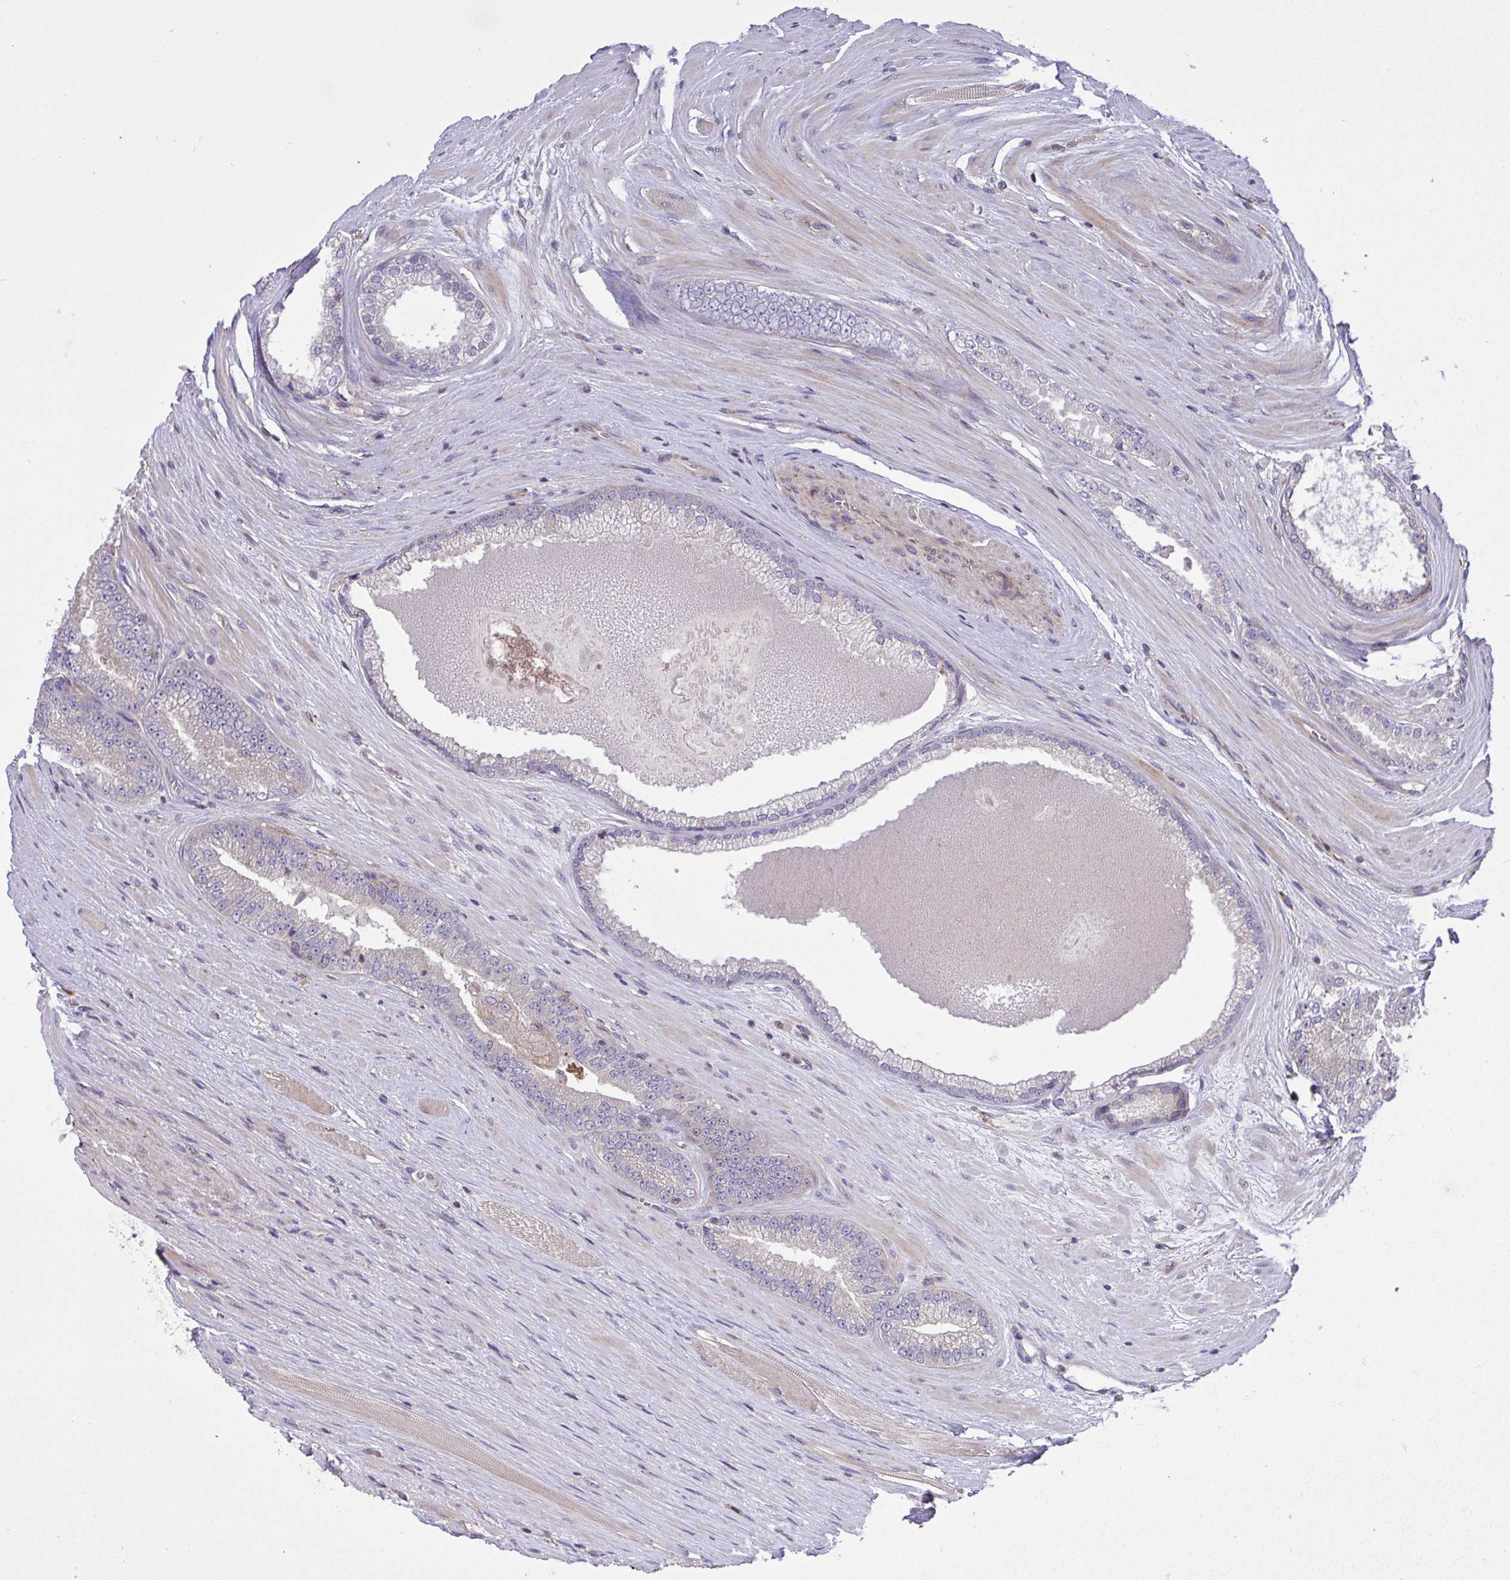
{"staining": {"intensity": "negative", "quantity": "none", "location": "none"}, "tissue": "prostate cancer", "cell_type": "Tumor cells", "image_type": "cancer", "snomed": [{"axis": "morphology", "description": "Adenocarcinoma, Low grade"}, {"axis": "topography", "description": "Prostate"}], "caption": "A high-resolution photomicrograph shows immunohistochemistry staining of prostate cancer, which demonstrates no significant expression in tumor cells.", "gene": "GRB14", "patient": {"sex": "male", "age": 67}}